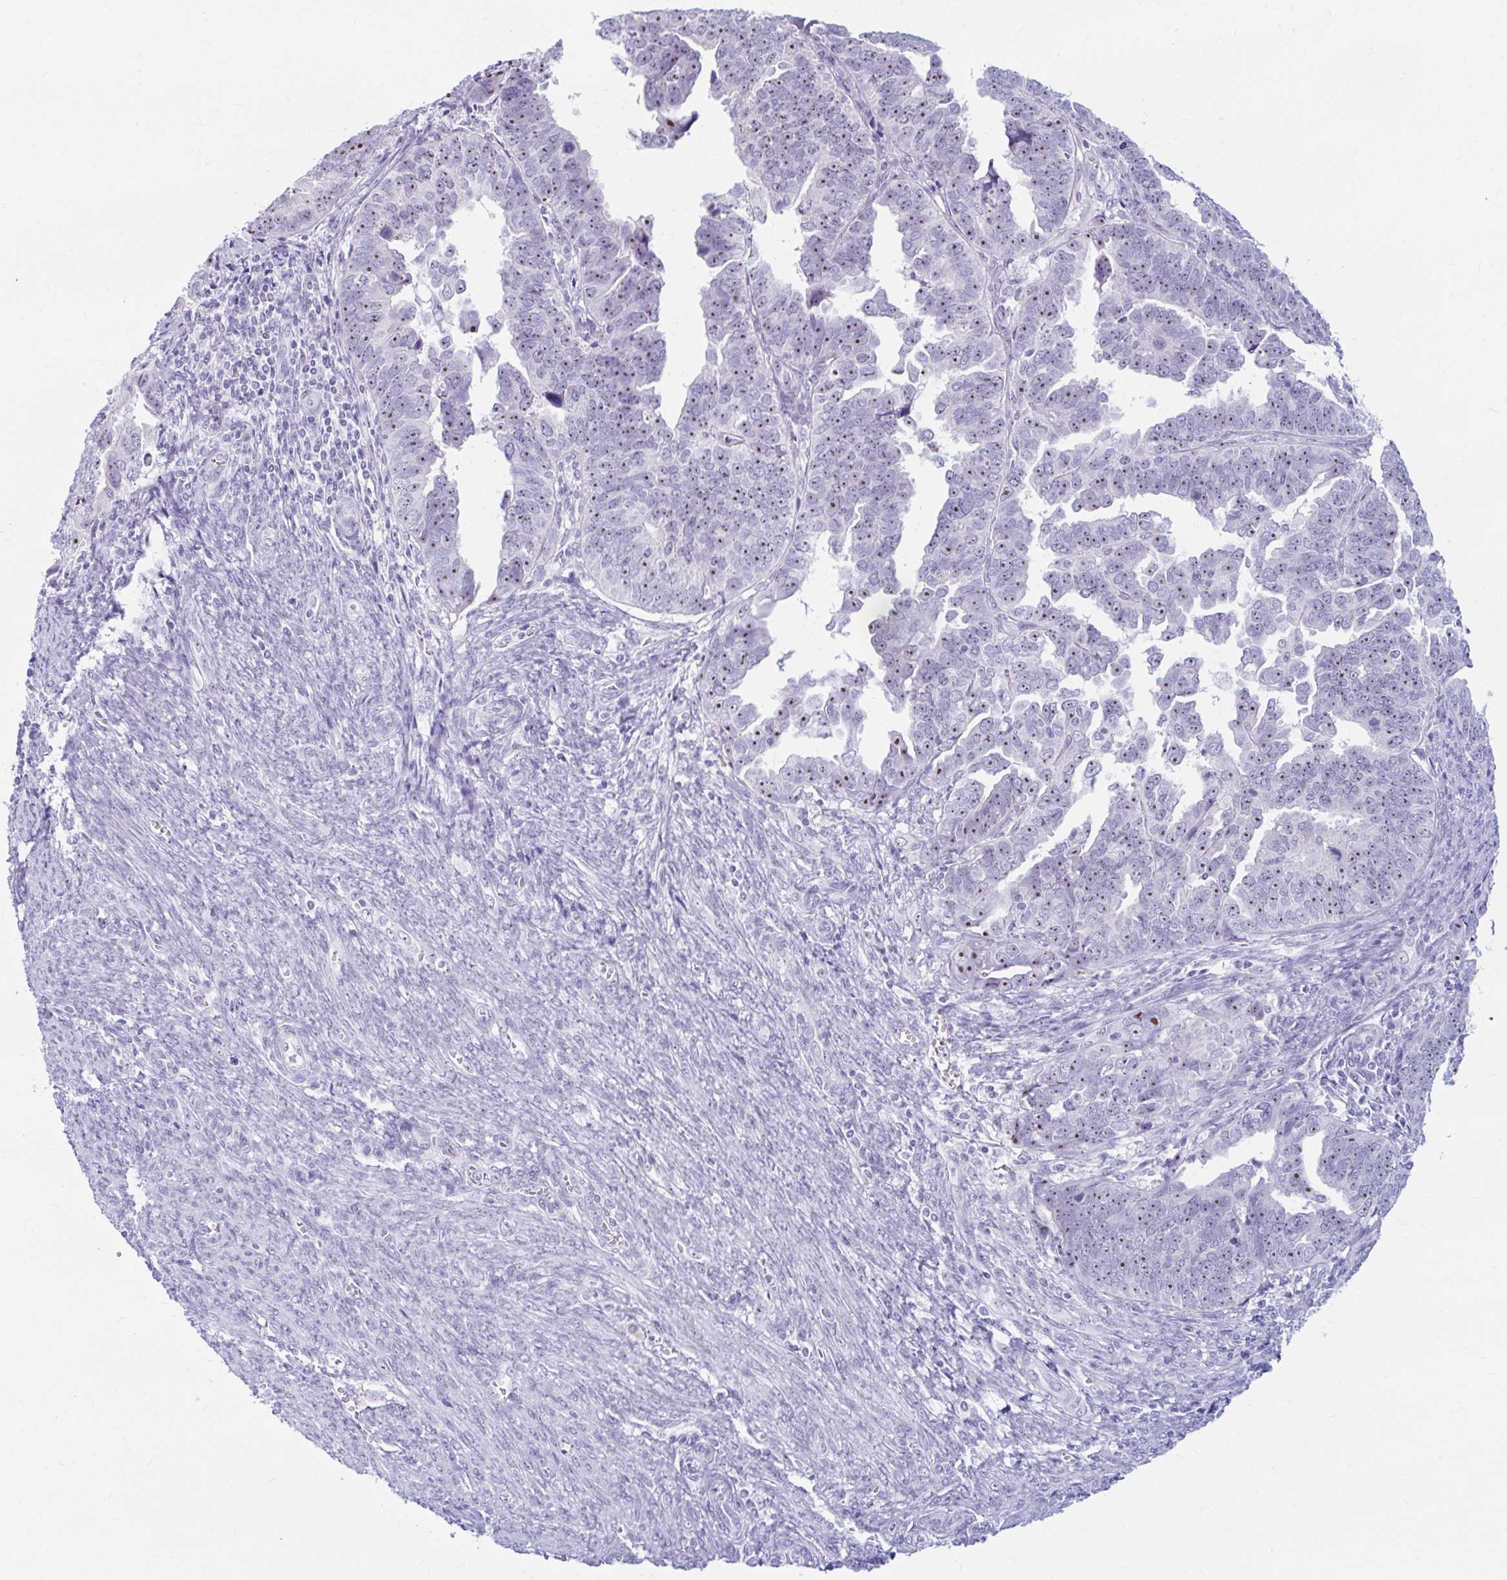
{"staining": {"intensity": "strong", "quantity": "25%-75%", "location": "nuclear"}, "tissue": "endometrial cancer", "cell_type": "Tumor cells", "image_type": "cancer", "snomed": [{"axis": "morphology", "description": "Adenocarcinoma, NOS"}, {"axis": "topography", "description": "Endometrium"}], "caption": "A micrograph of endometrial cancer (adenocarcinoma) stained for a protein reveals strong nuclear brown staining in tumor cells.", "gene": "FTSJ3", "patient": {"sex": "female", "age": 75}}